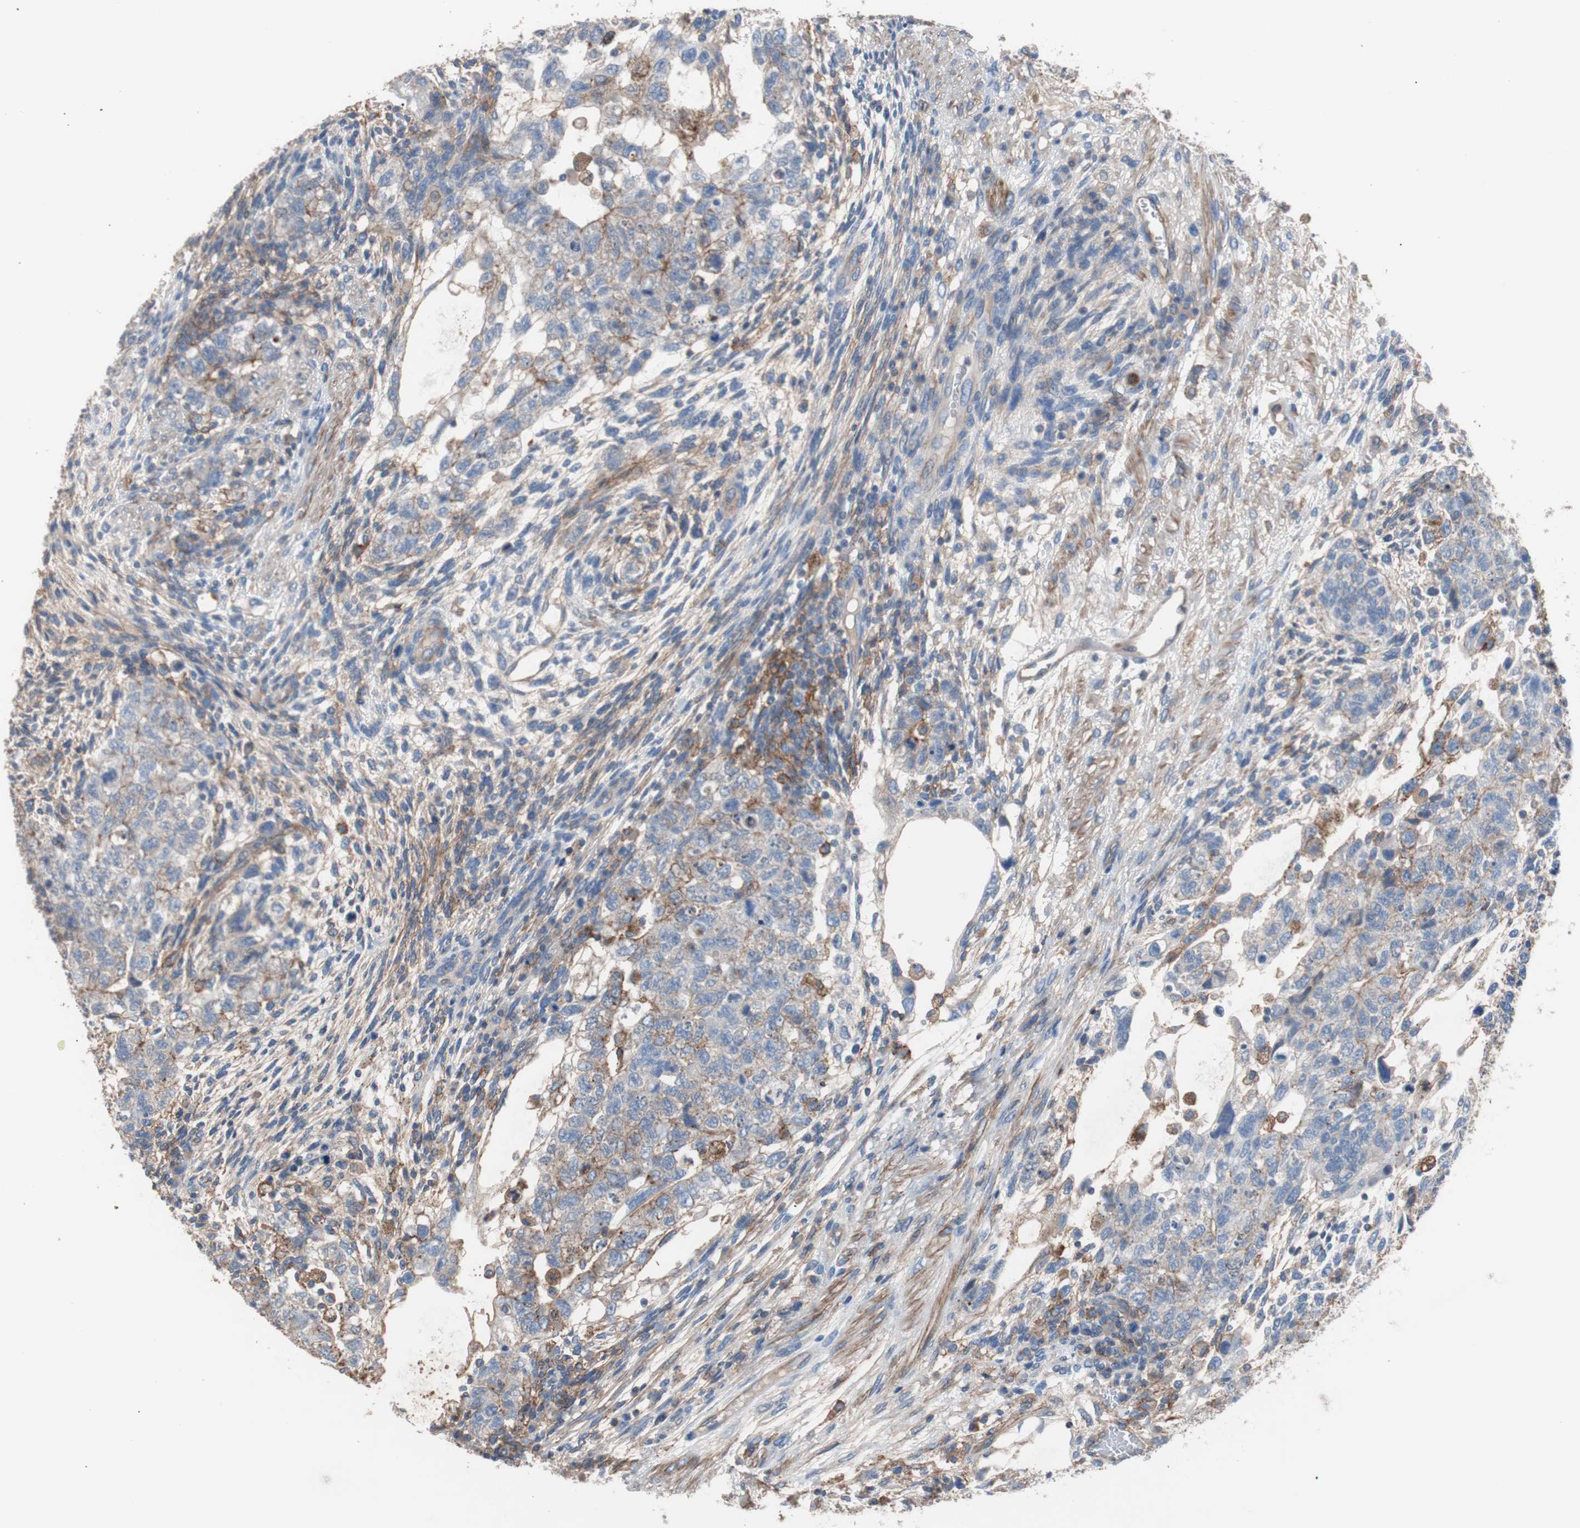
{"staining": {"intensity": "weak", "quantity": "25%-75%", "location": "cytoplasmic/membranous"}, "tissue": "testis cancer", "cell_type": "Tumor cells", "image_type": "cancer", "snomed": [{"axis": "morphology", "description": "Normal tissue, NOS"}, {"axis": "morphology", "description": "Carcinoma, Embryonal, NOS"}, {"axis": "topography", "description": "Testis"}], "caption": "Embryonal carcinoma (testis) stained for a protein (brown) demonstrates weak cytoplasmic/membranous positive staining in about 25%-75% of tumor cells.", "gene": "CD81", "patient": {"sex": "male", "age": 36}}